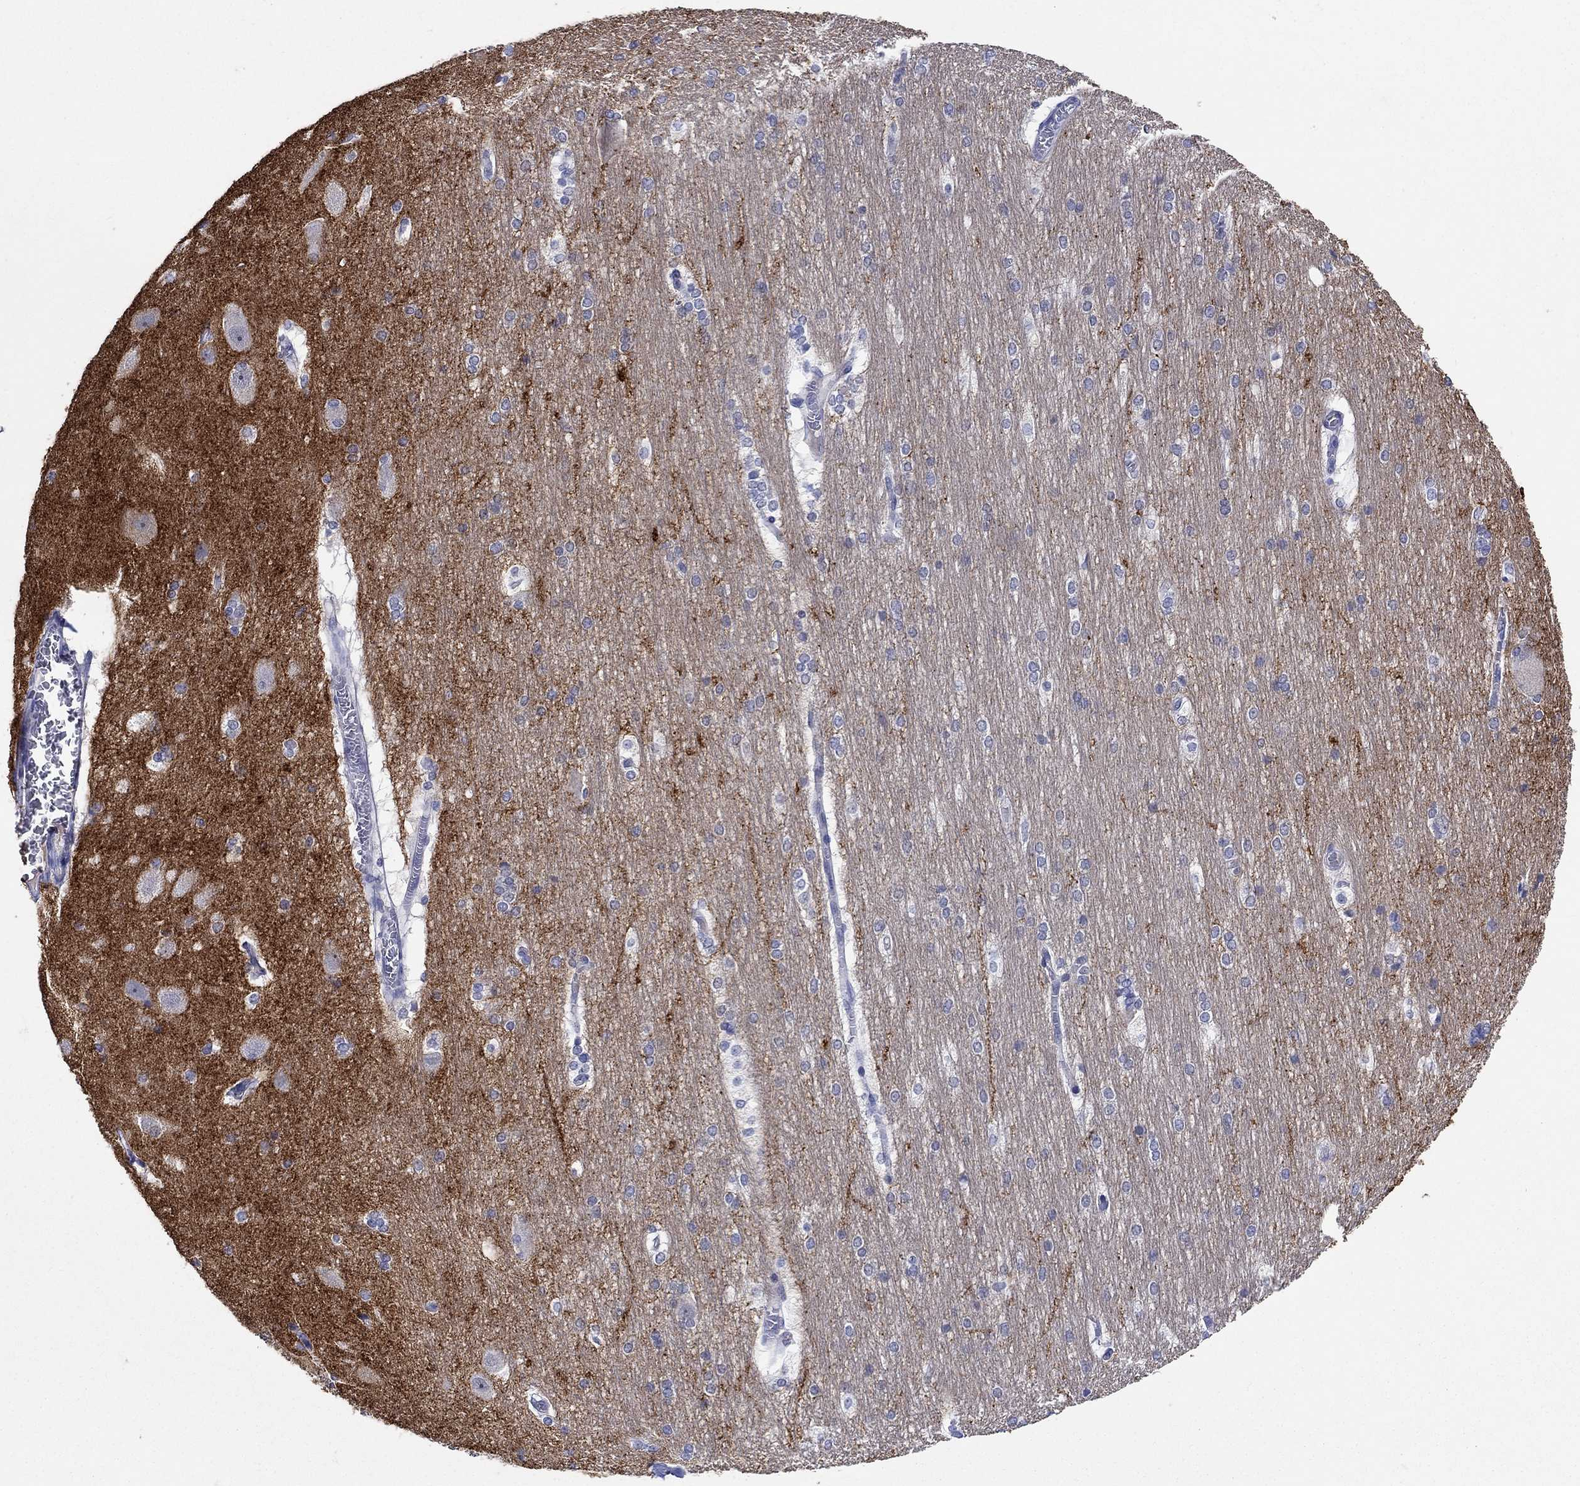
{"staining": {"intensity": "negative", "quantity": "none", "location": "none"}, "tissue": "hippocampus", "cell_type": "Glial cells", "image_type": "normal", "snomed": [{"axis": "morphology", "description": "Normal tissue, NOS"}, {"axis": "topography", "description": "Cerebral cortex"}, {"axis": "topography", "description": "Hippocampus"}], "caption": "Immunohistochemical staining of benign human hippocampus demonstrates no significant expression in glial cells.", "gene": "SLC30A3", "patient": {"sex": "female", "age": 19}}